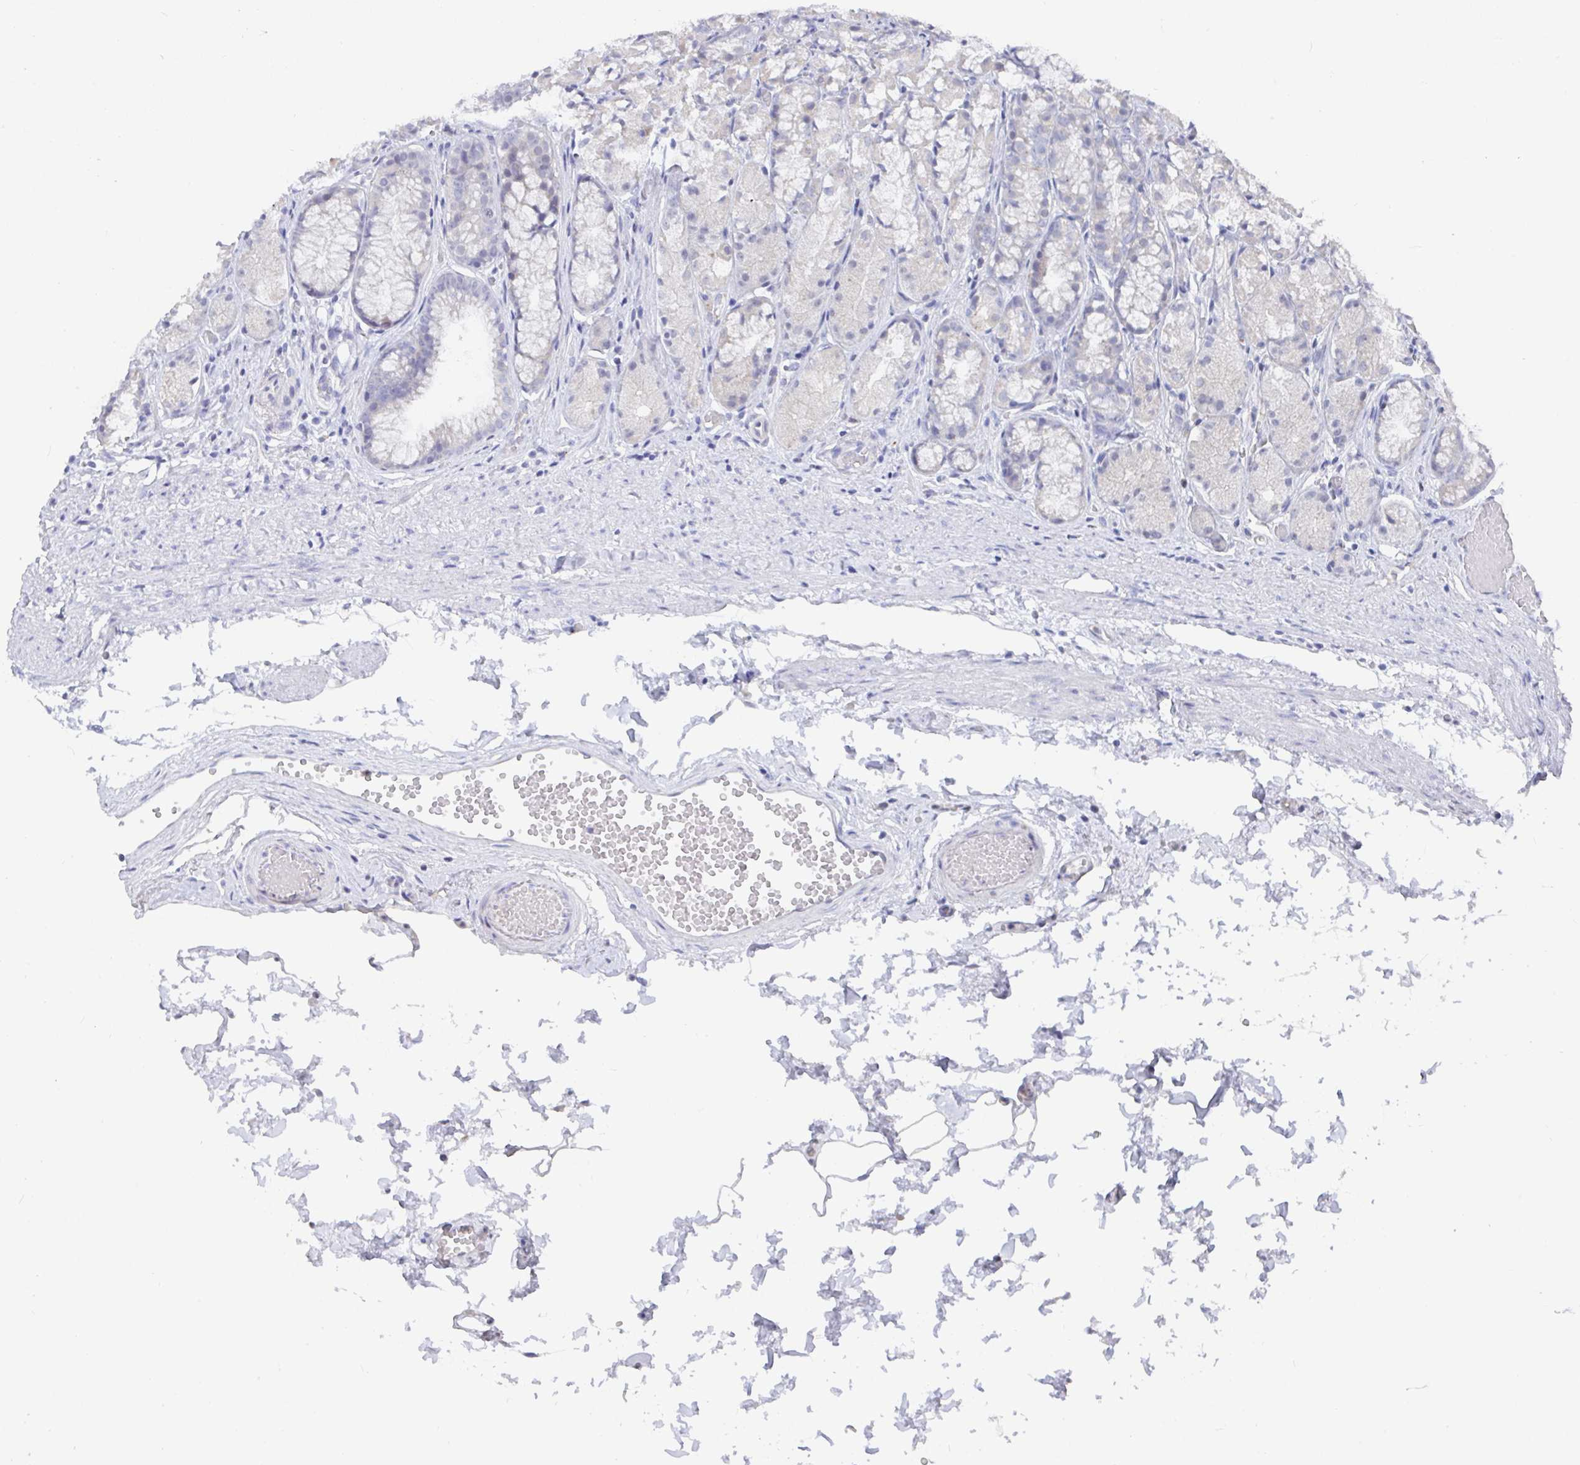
{"staining": {"intensity": "negative", "quantity": "none", "location": "none"}, "tissue": "stomach", "cell_type": "Glandular cells", "image_type": "normal", "snomed": [{"axis": "morphology", "description": "Normal tissue, NOS"}, {"axis": "topography", "description": "Stomach"}], "caption": "Micrograph shows no protein staining in glandular cells of unremarkable stomach.", "gene": "TAS2R39", "patient": {"sex": "male", "age": 70}}